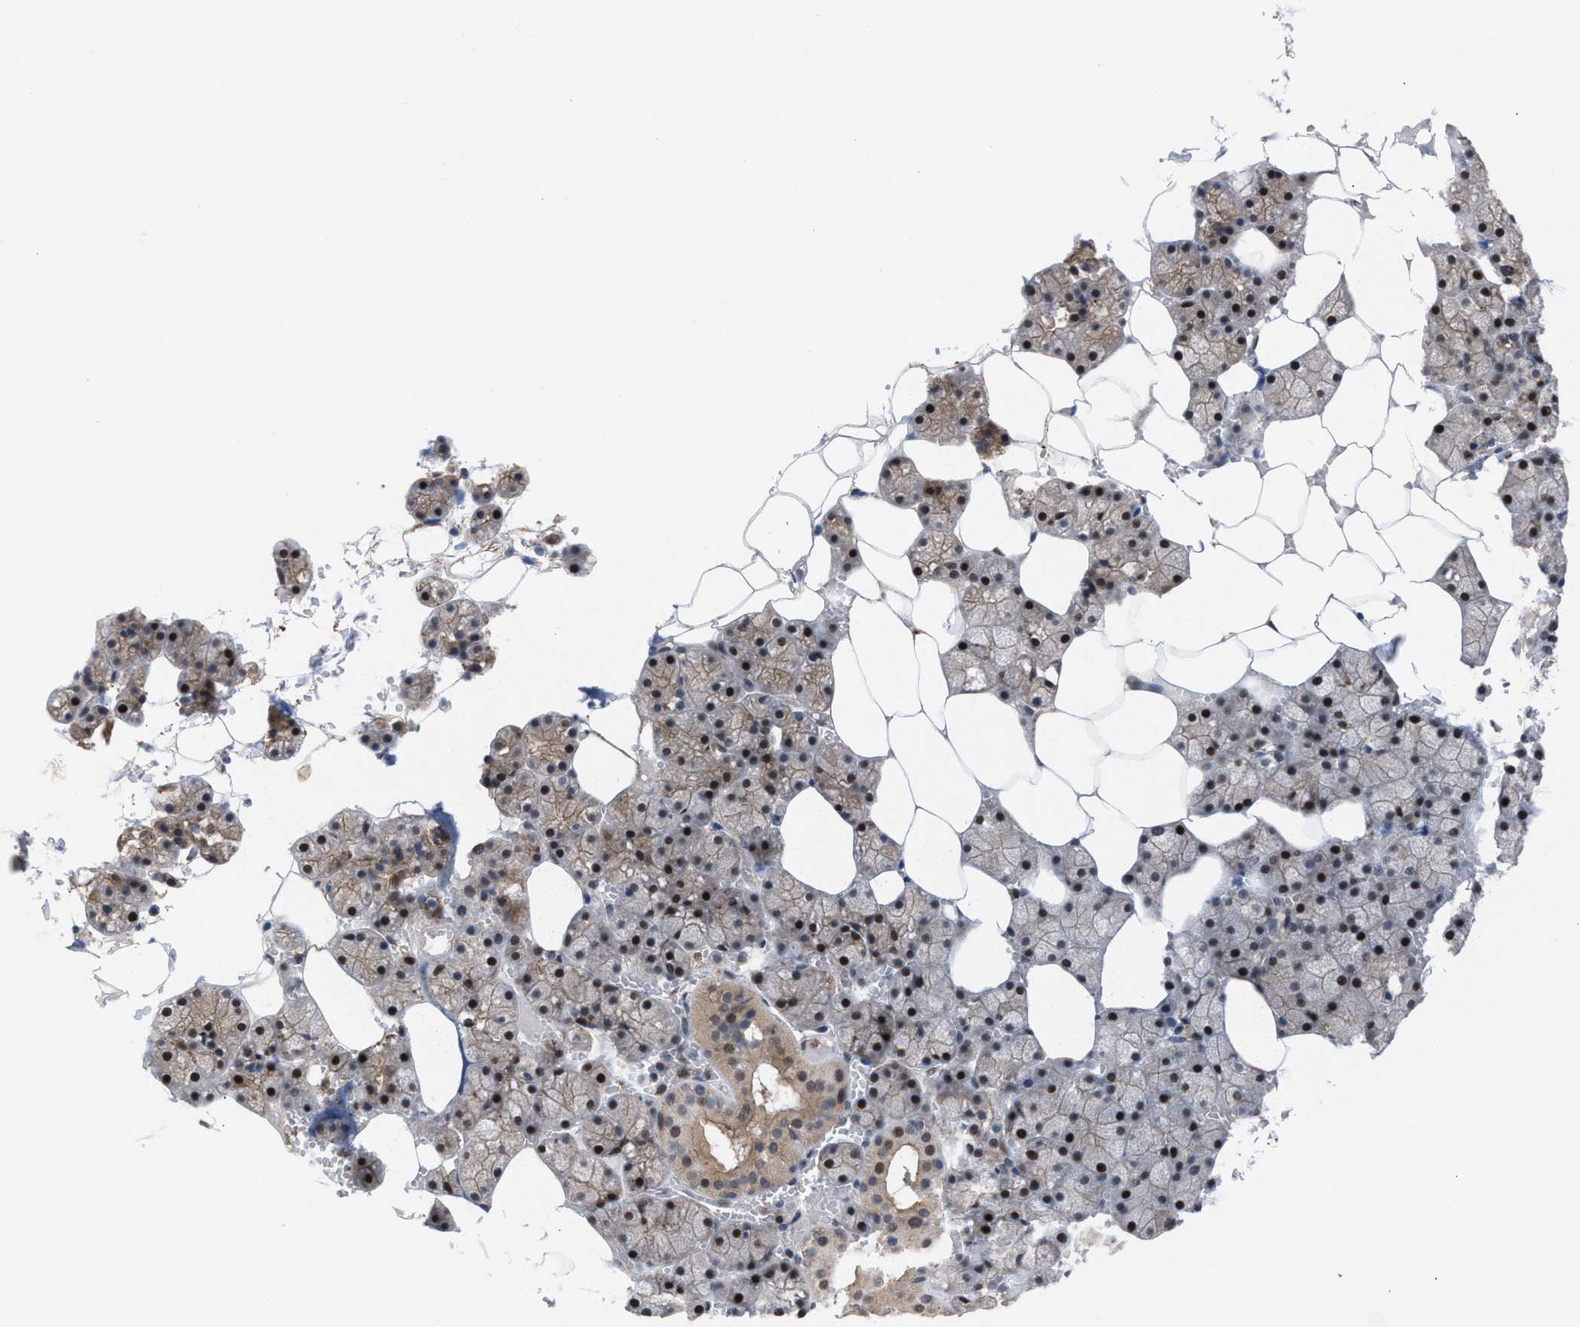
{"staining": {"intensity": "moderate", "quantity": ">75%", "location": "cytoplasmic/membranous,nuclear"}, "tissue": "salivary gland", "cell_type": "Glandular cells", "image_type": "normal", "snomed": [{"axis": "morphology", "description": "Normal tissue, NOS"}, {"axis": "topography", "description": "Salivary gland"}], "caption": "Immunohistochemistry (IHC) (DAB (3,3'-diaminobenzidine)) staining of benign salivary gland shows moderate cytoplasmic/membranous,nuclear protein positivity in about >75% of glandular cells.", "gene": "TP53BP2", "patient": {"sex": "male", "age": 62}}